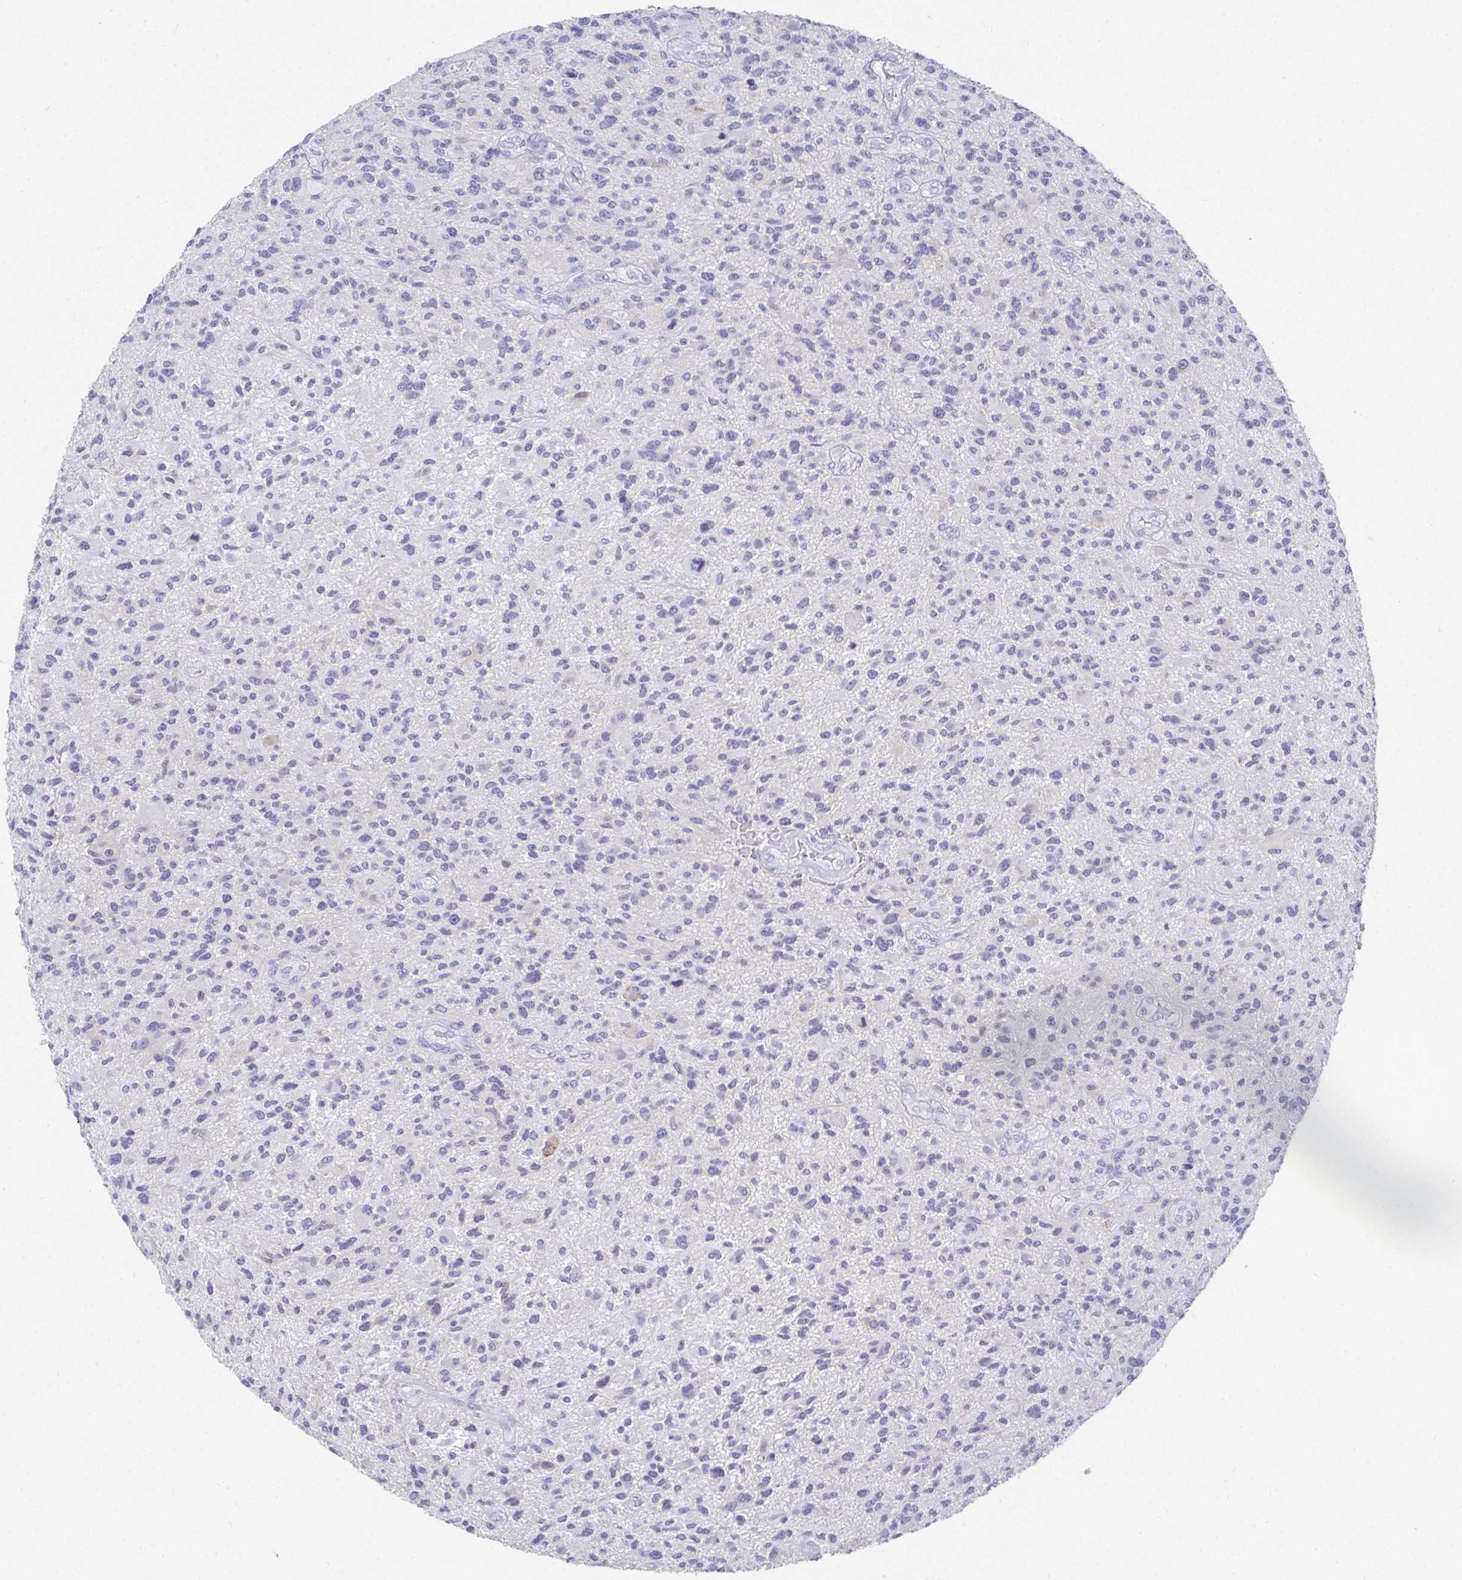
{"staining": {"intensity": "negative", "quantity": "none", "location": "none"}, "tissue": "glioma", "cell_type": "Tumor cells", "image_type": "cancer", "snomed": [{"axis": "morphology", "description": "Glioma, malignant, High grade"}, {"axis": "topography", "description": "Brain"}], "caption": "High-grade glioma (malignant) was stained to show a protein in brown. There is no significant expression in tumor cells. (Brightfield microscopy of DAB immunohistochemistry at high magnification).", "gene": "GRIA1", "patient": {"sex": "male", "age": 47}}